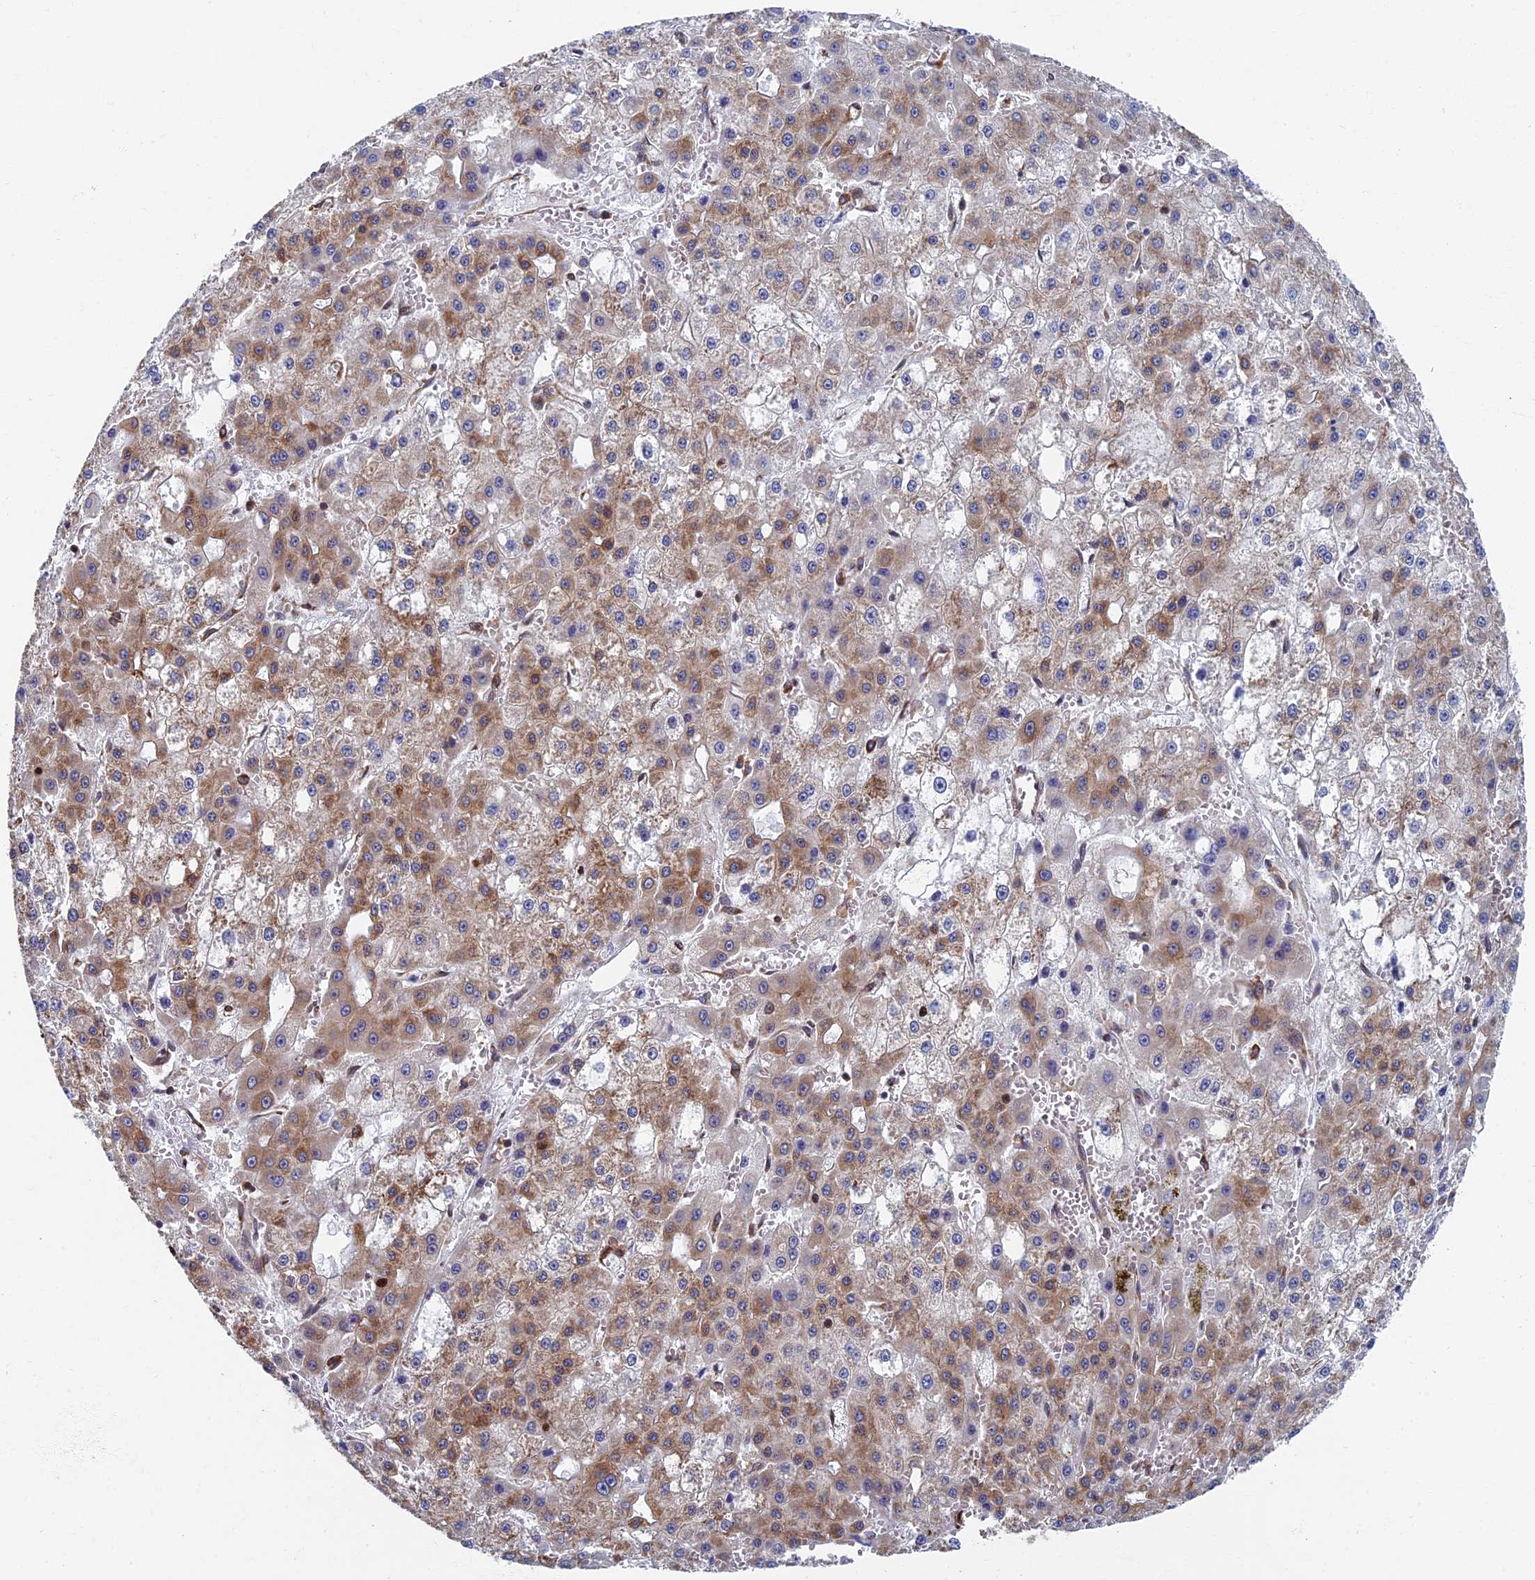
{"staining": {"intensity": "moderate", "quantity": "<25%", "location": "cytoplasmic/membranous"}, "tissue": "liver cancer", "cell_type": "Tumor cells", "image_type": "cancer", "snomed": [{"axis": "morphology", "description": "Carcinoma, Hepatocellular, NOS"}, {"axis": "topography", "description": "Liver"}], "caption": "There is low levels of moderate cytoplasmic/membranous staining in tumor cells of liver cancer, as demonstrated by immunohistochemical staining (brown color).", "gene": "YBX1", "patient": {"sex": "male", "age": 47}}